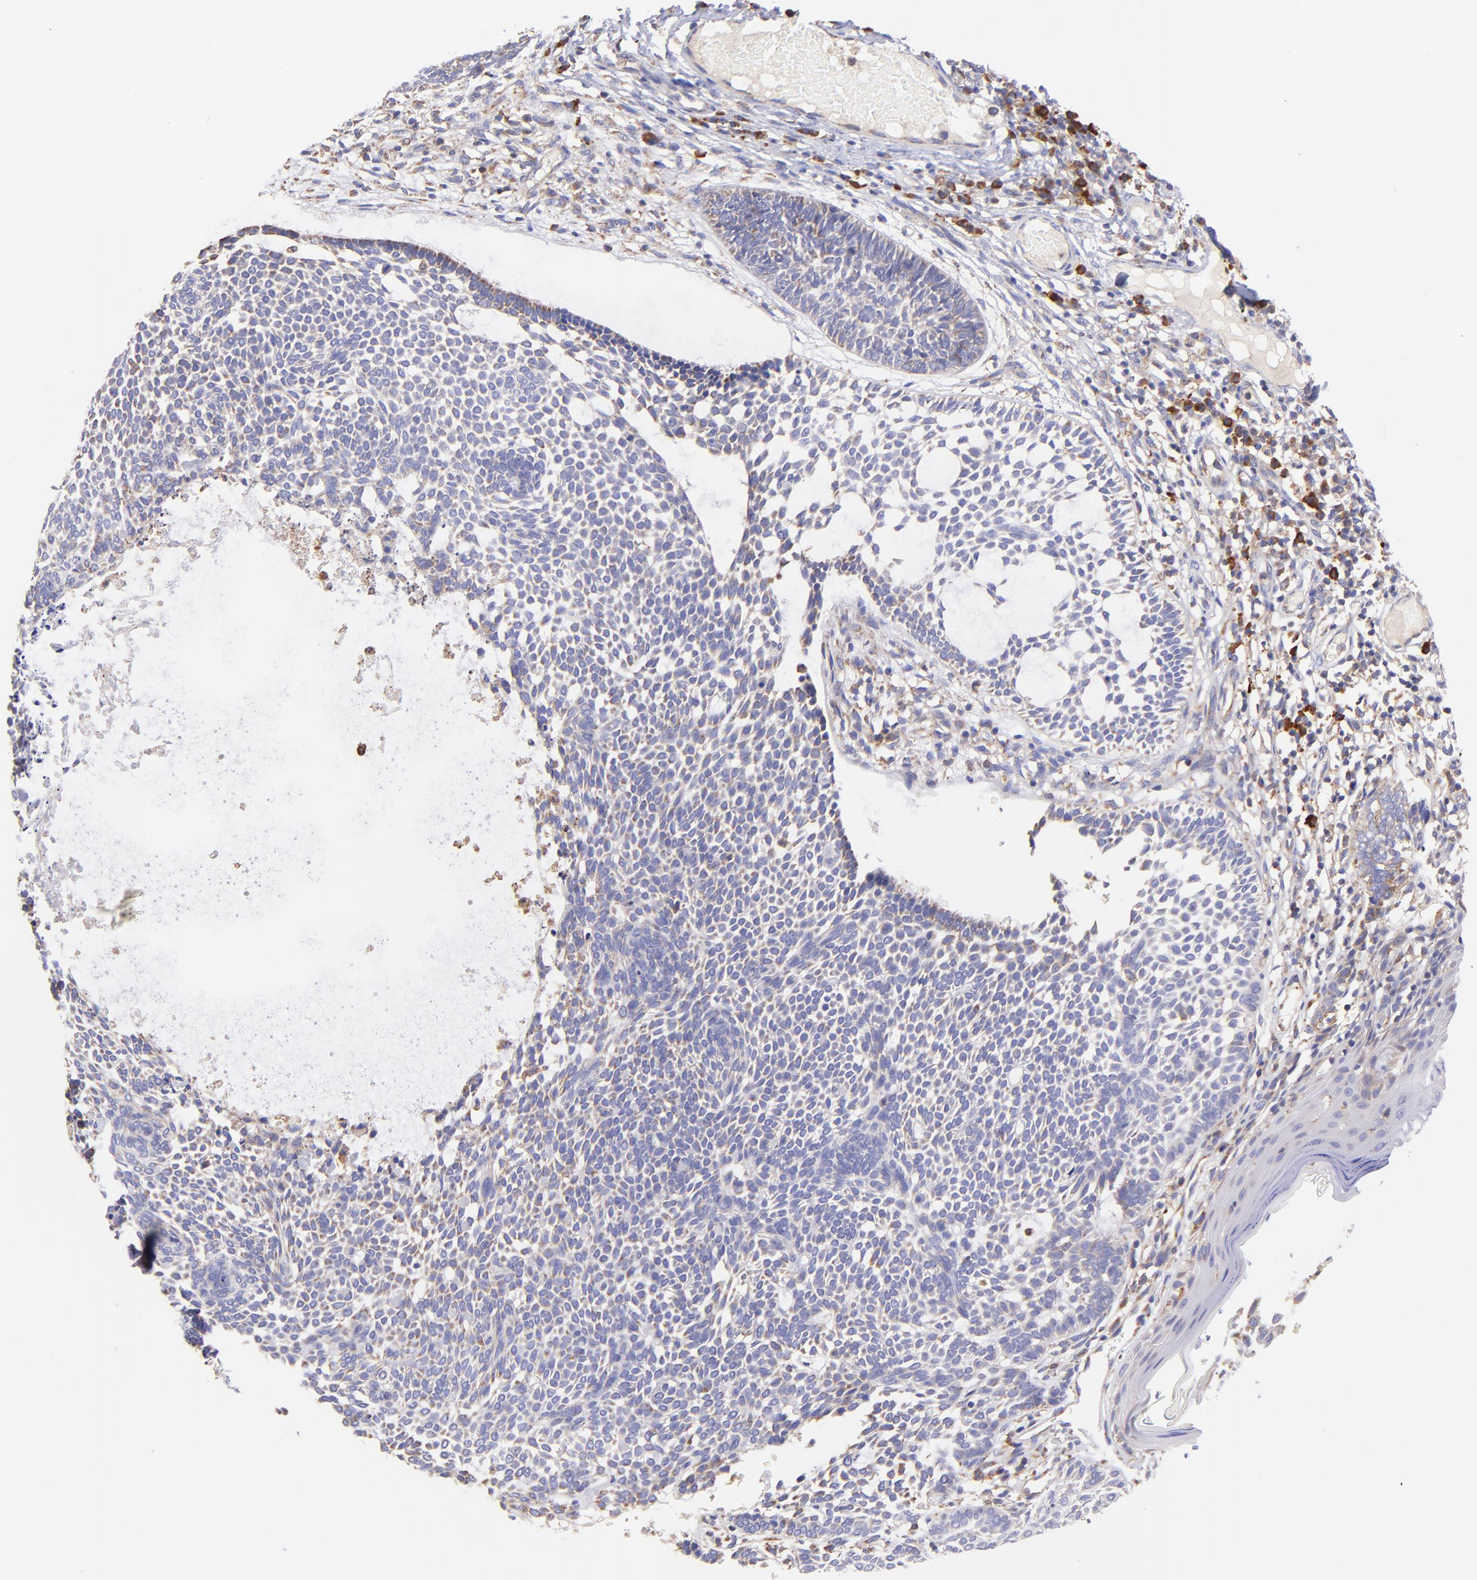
{"staining": {"intensity": "negative", "quantity": "none", "location": "none"}, "tissue": "skin cancer", "cell_type": "Tumor cells", "image_type": "cancer", "snomed": [{"axis": "morphology", "description": "Basal cell carcinoma"}, {"axis": "topography", "description": "Skin"}], "caption": "Skin cancer (basal cell carcinoma) was stained to show a protein in brown. There is no significant staining in tumor cells.", "gene": "PREX1", "patient": {"sex": "male", "age": 87}}